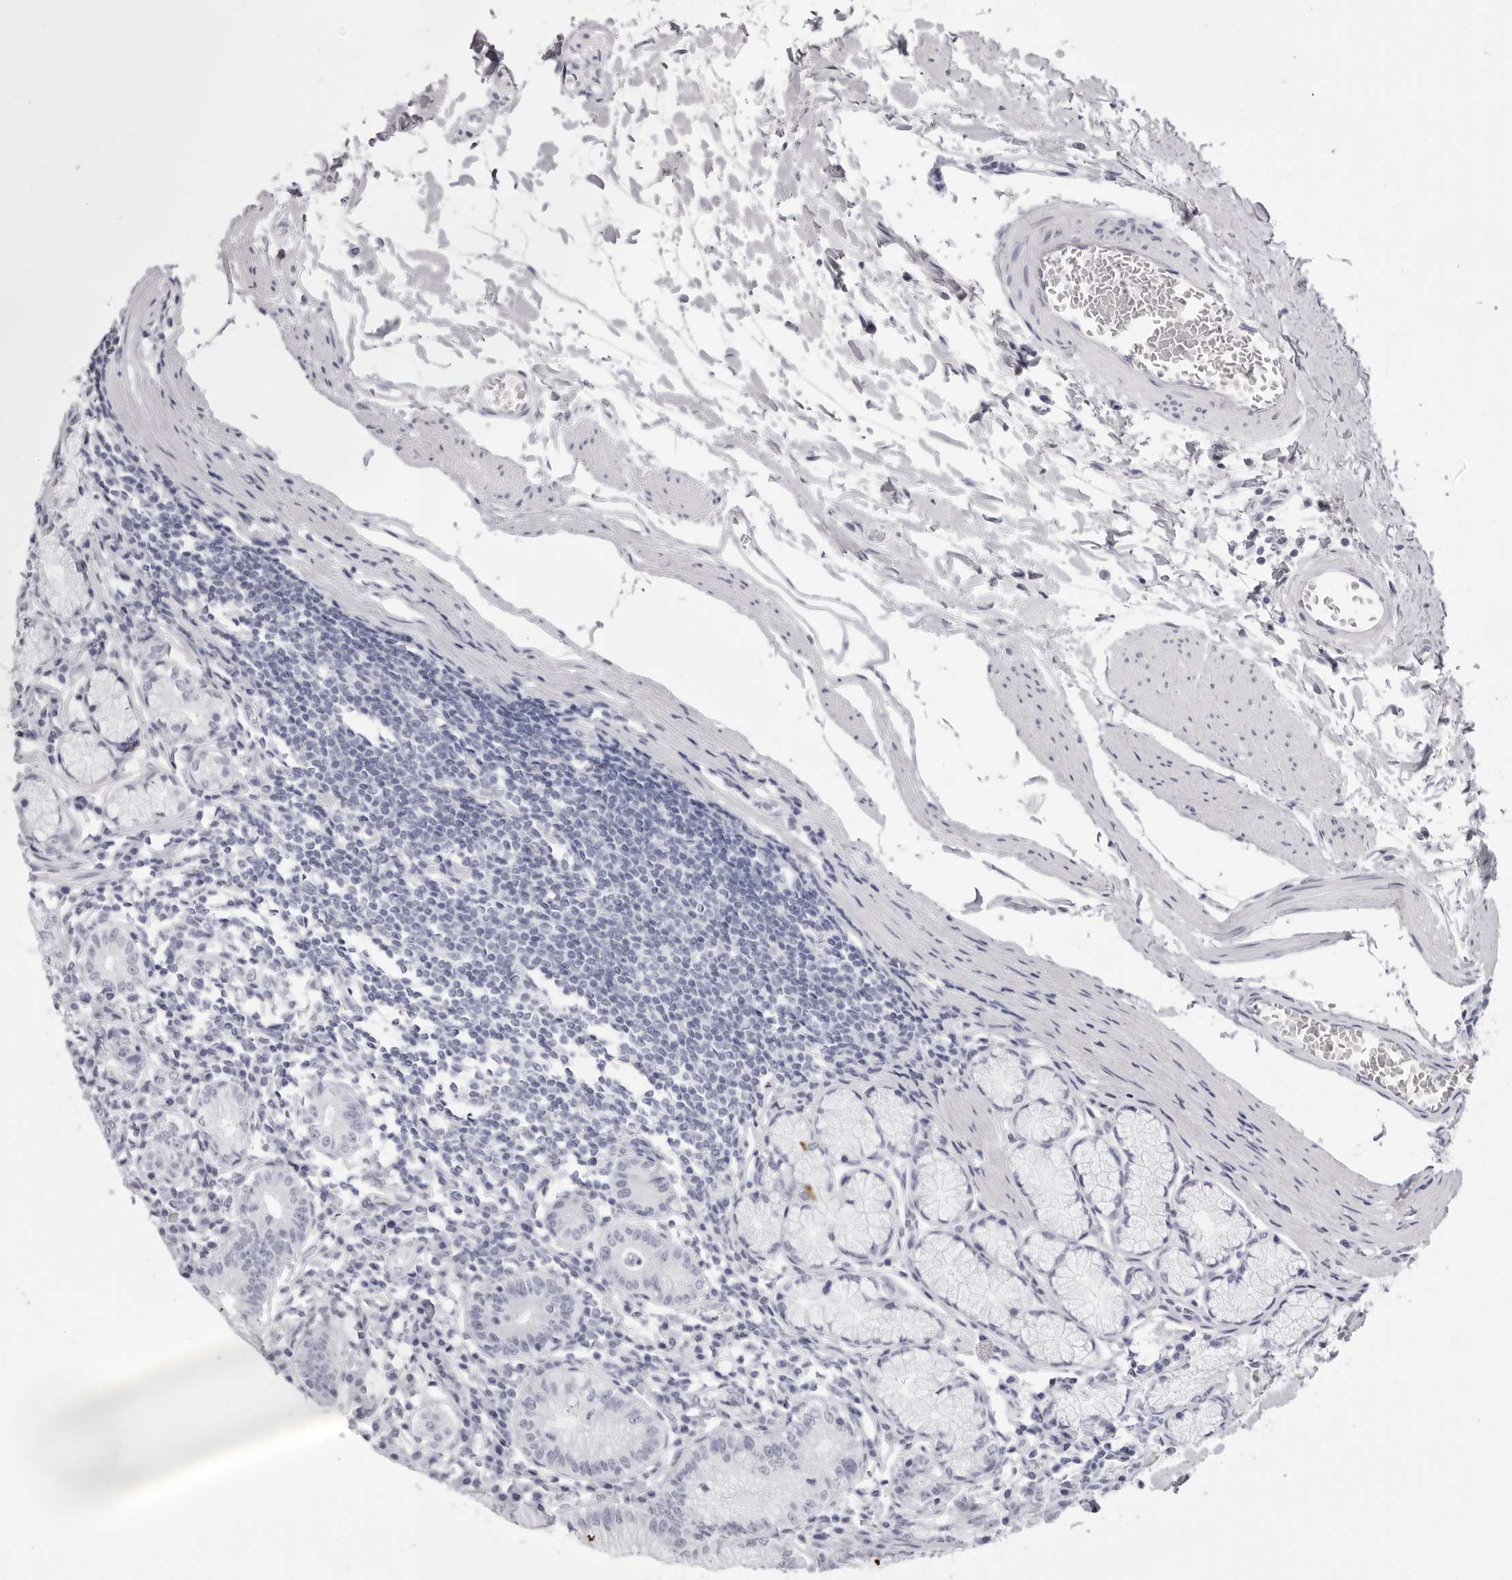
{"staining": {"intensity": "moderate", "quantity": "25%-75%", "location": "cytoplasmic/membranous"}, "tissue": "stomach", "cell_type": "Glandular cells", "image_type": "normal", "snomed": [{"axis": "morphology", "description": "Normal tissue, NOS"}, {"axis": "topography", "description": "Stomach"}], "caption": "The immunohistochemical stain shows moderate cytoplasmic/membranous positivity in glandular cells of unremarkable stomach.", "gene": "TMOD4", "patient": {"sex": "male", "age": 55}}